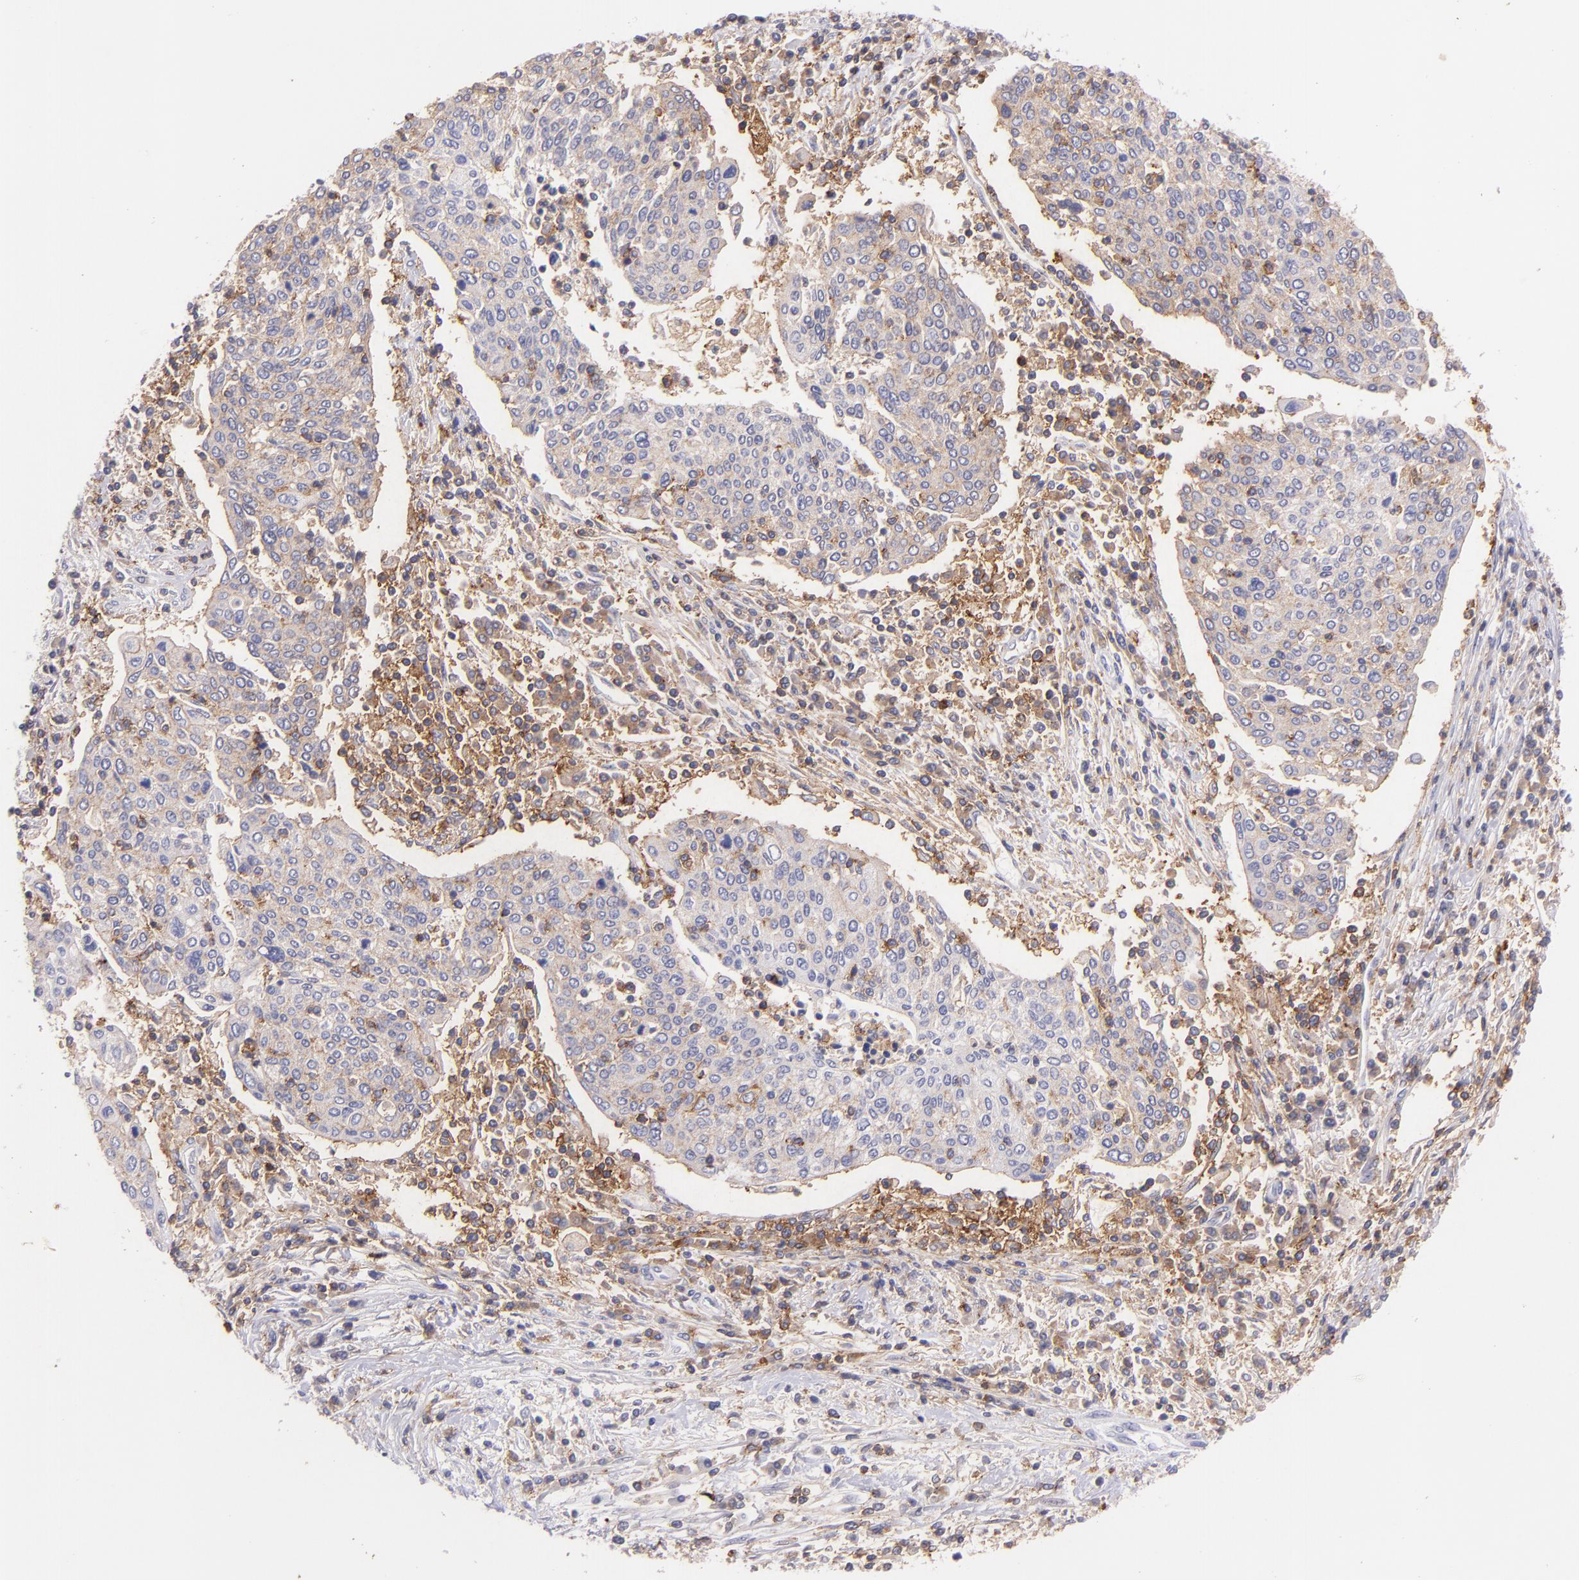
{"staining": {"intensity": "weak", "quantity": ">75%", "location": "cytoplasmic/membranous"}, "tissue": "cervical cancer", "cell_type": "Tumor cells", "image_type": "cancer", "snomed": [{"axis": "morphology", "description": "Squamous cell carcinoma, NOS"}, {"axis": "topography", "description": "Cervix"}], "caption": "Human cervical cancer stained for a protein (brown) reveals weak cytoplasmic/membranous positive positivity in about >75% of tumor cells.", "gene": "SPN", "patient": {"sex": "female", "age": 40}}